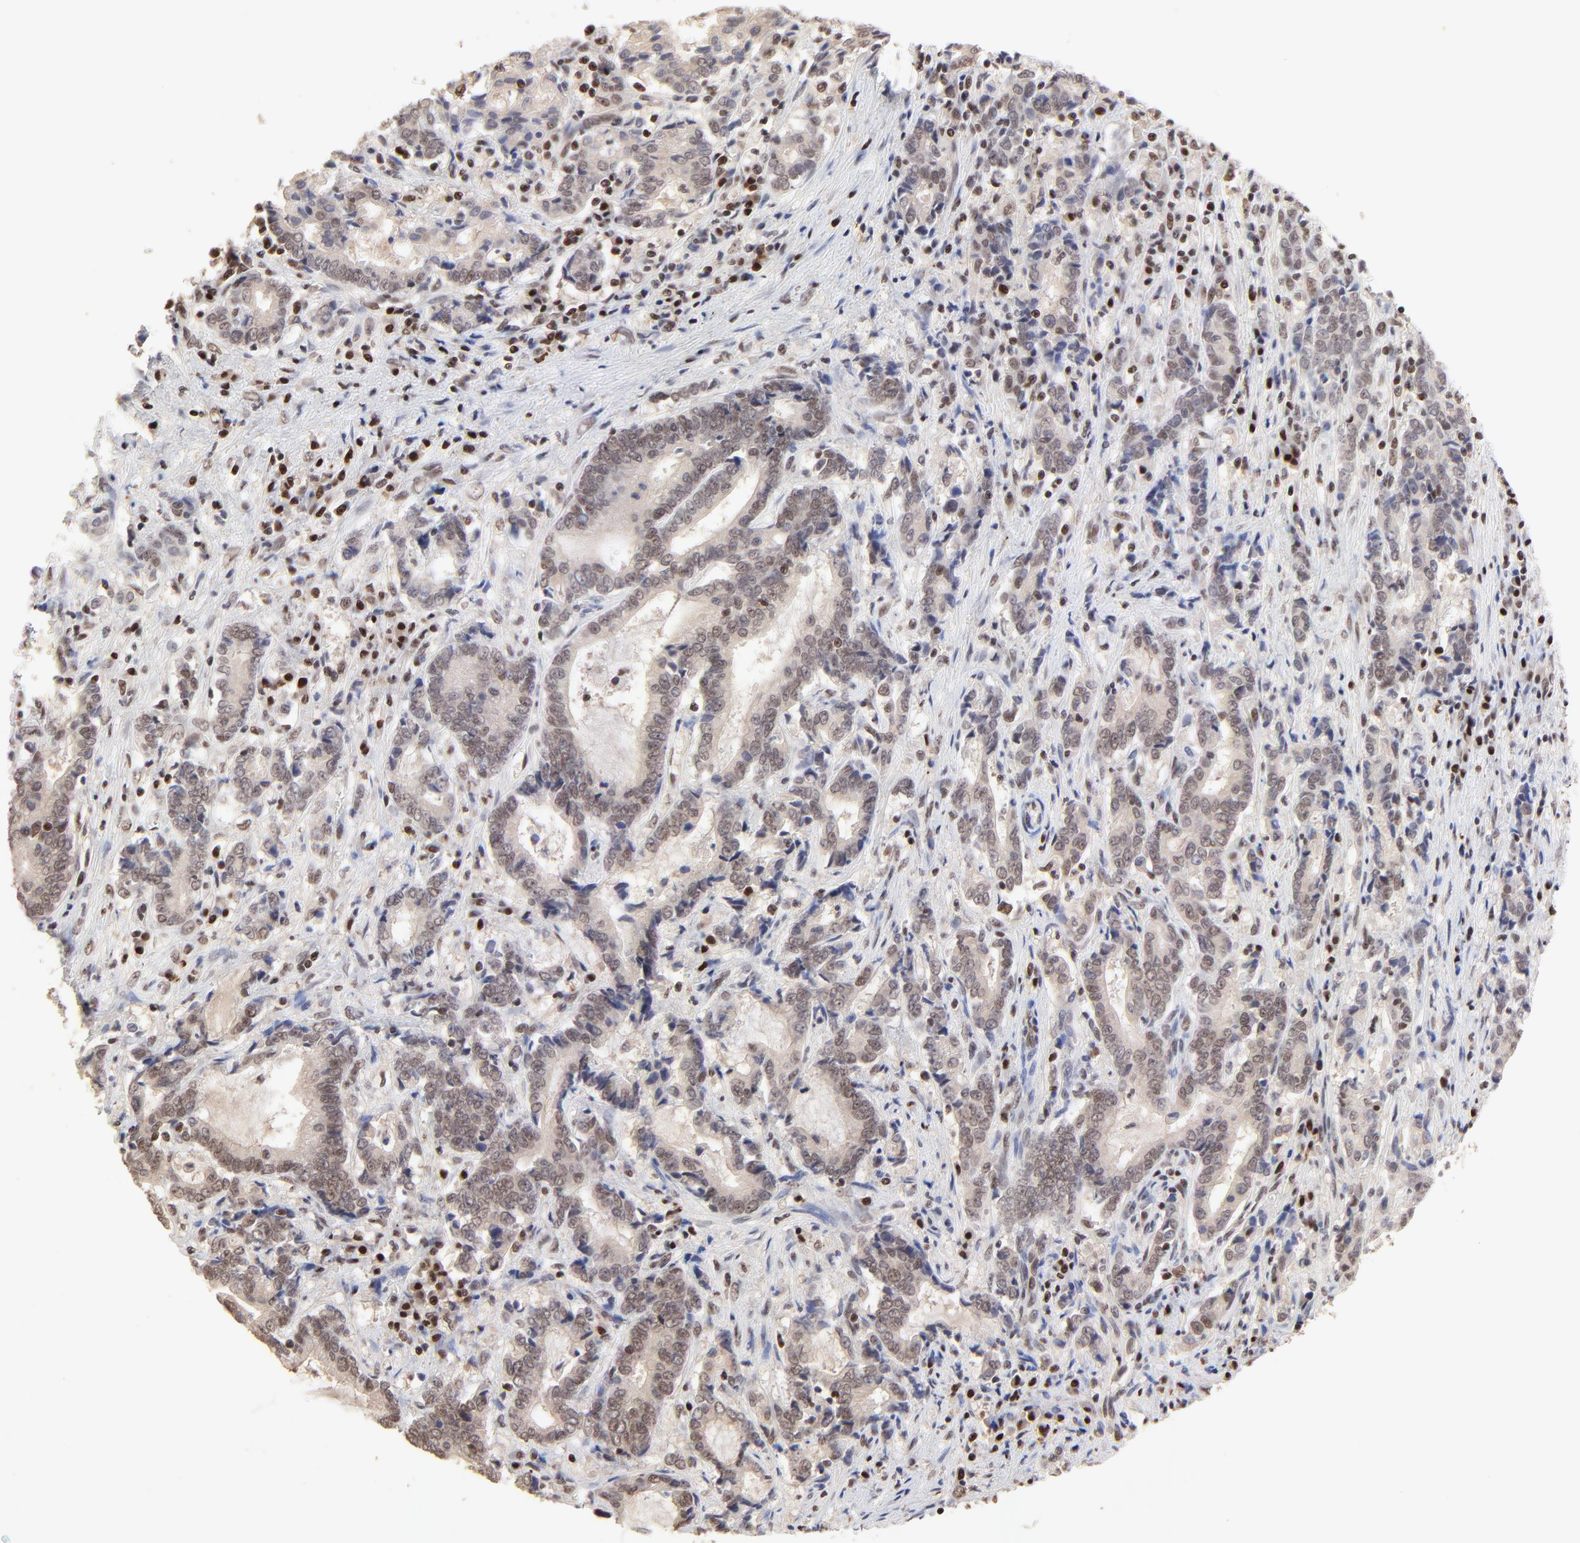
{"staining": {"intensity": "weak", "quantity": "25%-75%", "location": "nuclear"}, "tissue": "liver cancer", "cell_type": "Tumor cells", "image_type": "cancer", "snomed": [{"axis": "morphology", "description": "Cholangiocarcinoma"}, {"axis": "topography", "description": "Liver"}], "caption": "Tumor cells exhibit low levels of weak nuclear positivity in approximately 25%-75% of cells in liver cancer.", "gene": "DSN1", "patient": {"sex": "male", "age": 57}}